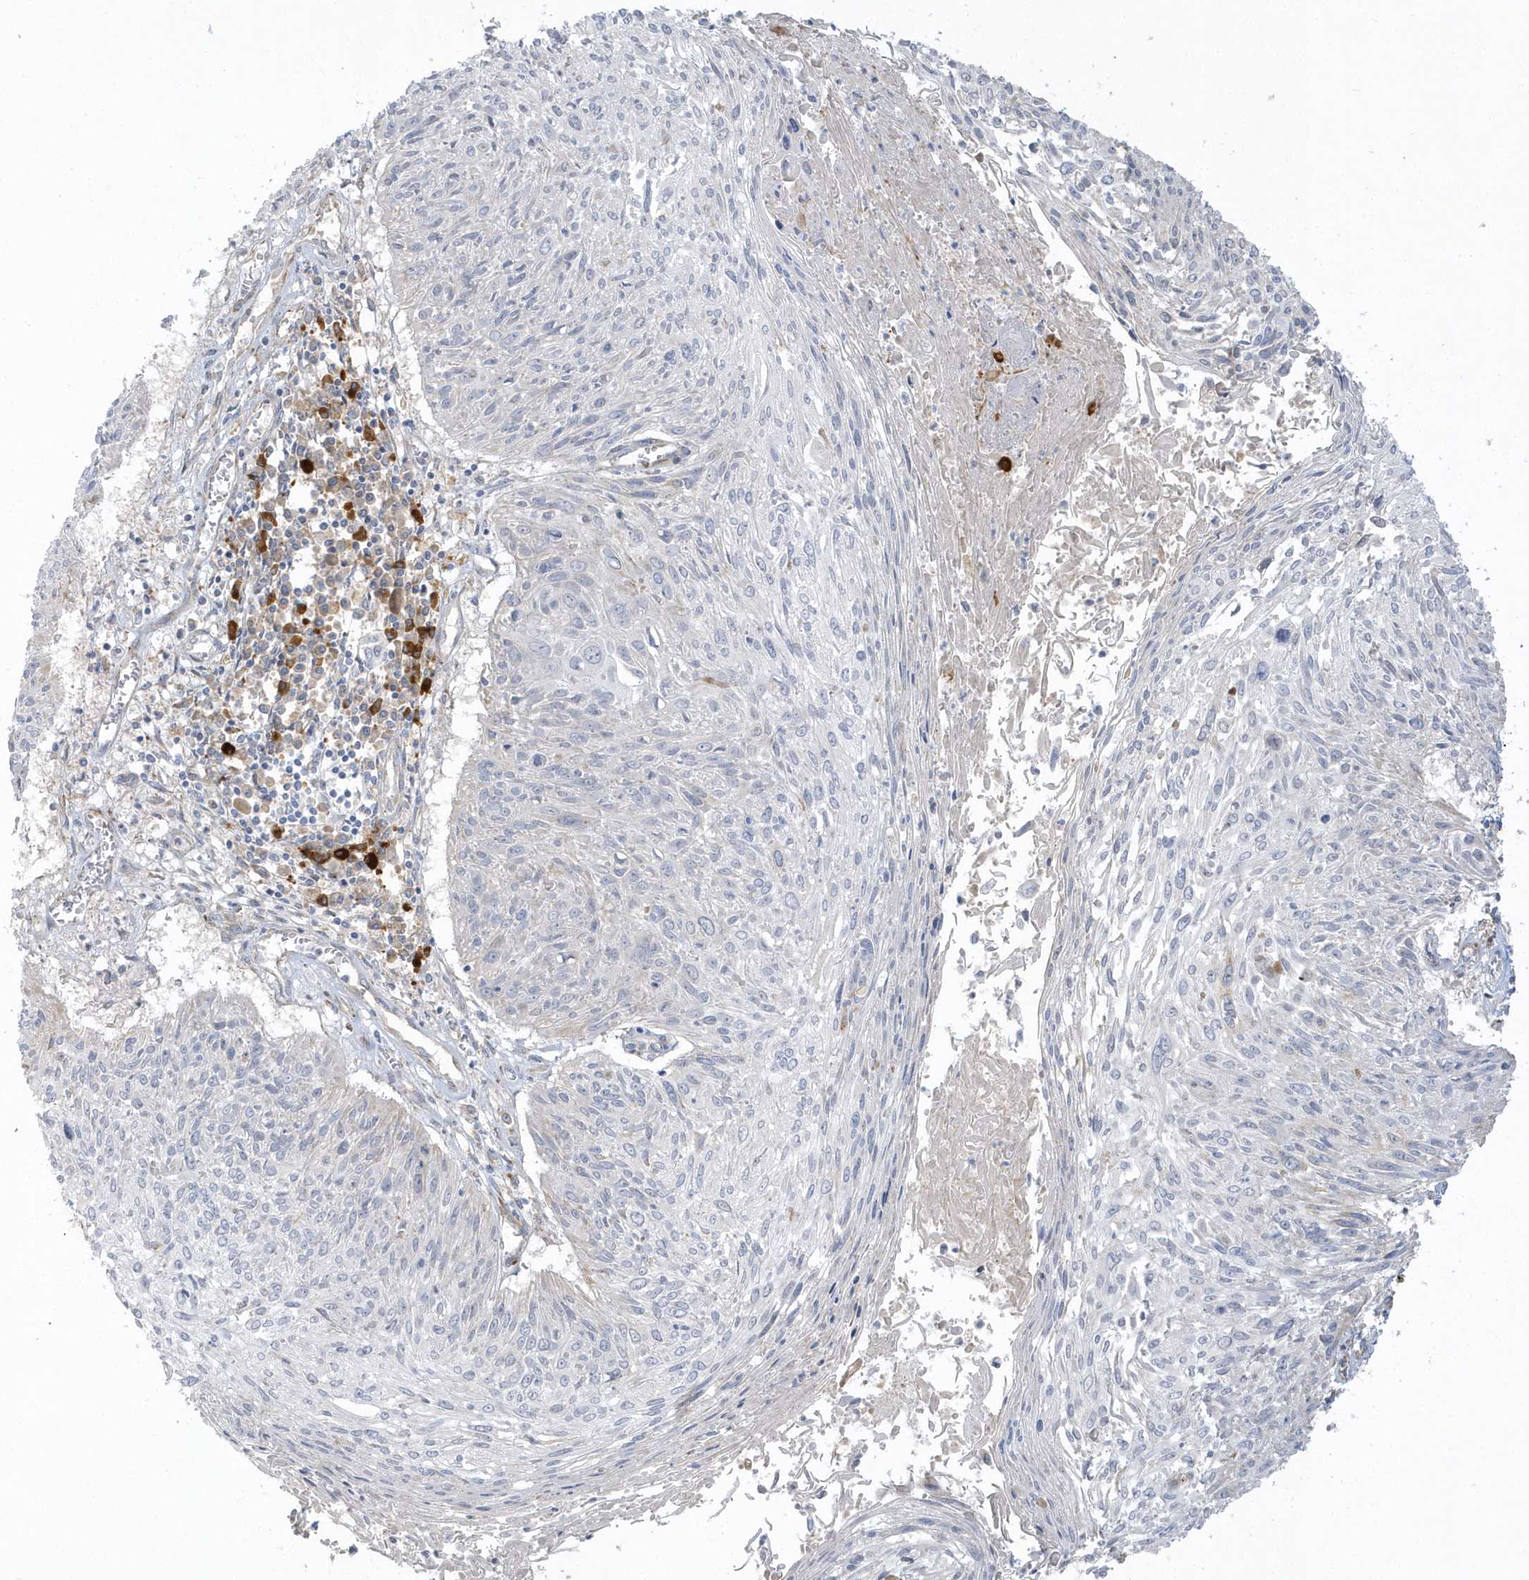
{"staining": {"intensity": "negative", "quantity": "none", "location": "none"}, "tissue": "cervical cancer", "cell_type": "Tumor cells", "image_type": "cancer", "snomed": [{"axis": "morphology", "description": "Squamous cell carcinoma, NOS"}, {"axis": "topography", "description": "Cervix"}], "caption": "A histopathology image of cervical cancer stained for a protein demonstrates no brown staining in tumor cells. (DAB IHC visualized using brightfield microscopy, high magnification).", "gene": "THADA", "patient": {"sex": "female", "age": 51}}